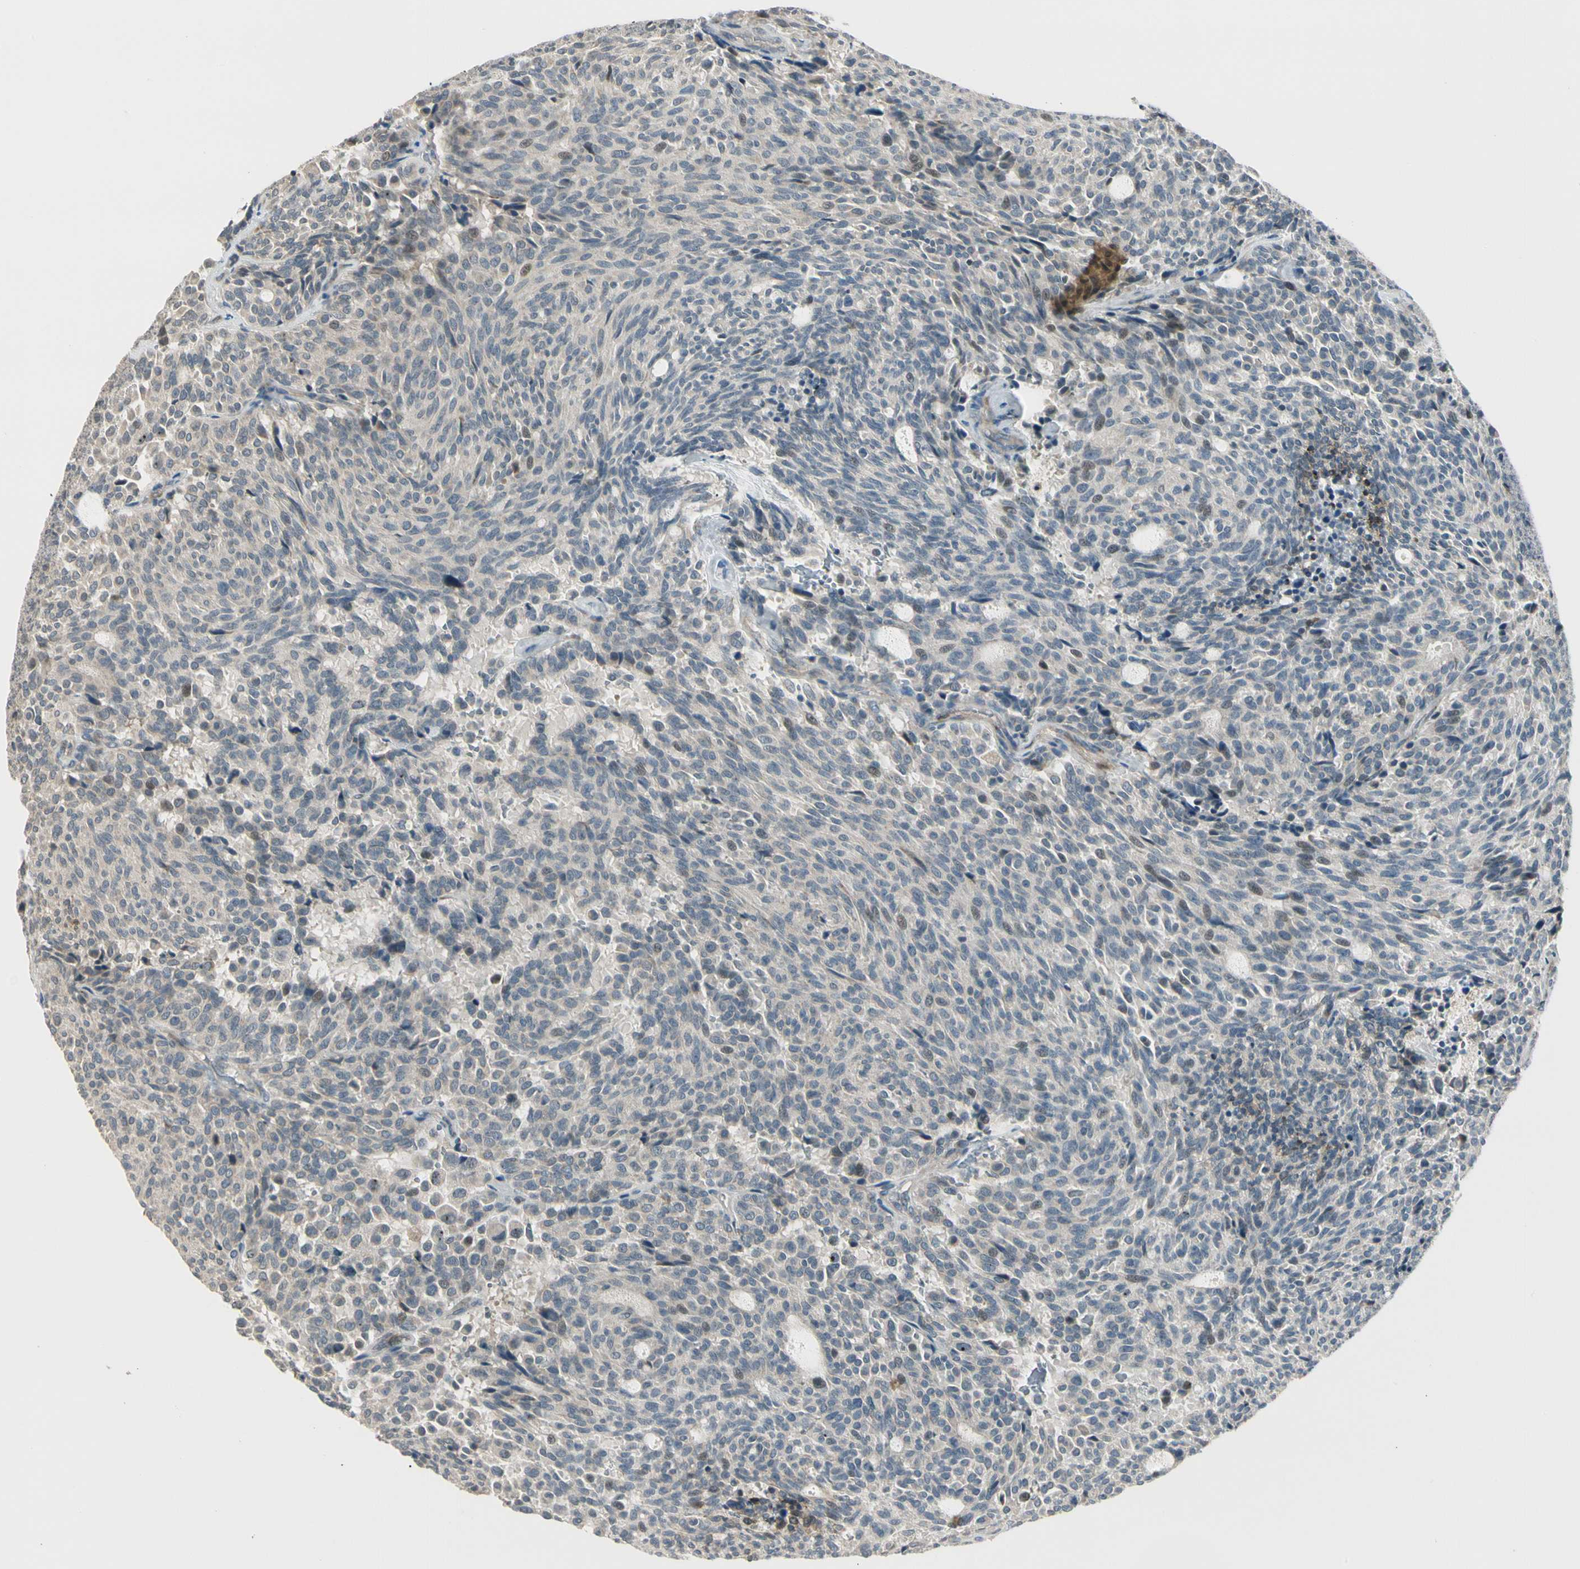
{"staining": {"intensity": "weak", "quantity": "<25%", "location": "nuclear"}, "tissue": "carcinoid", "cell_type": "Tumor cells", "image_type": "cancer", "snomed": [{"axis": "morphology", "description": "Carcinoid, malignant, NOS"}, {"axis": "topography", "description": "Pancreas"}], "caption": "Protein analysis of malignant carcinoid demonstrates no significant expression in tumor cells. (IHC, brightfield microscopy, high magnification).", "gene": "PCDHB15", "patient": {"sex": "female", "age": 54}}